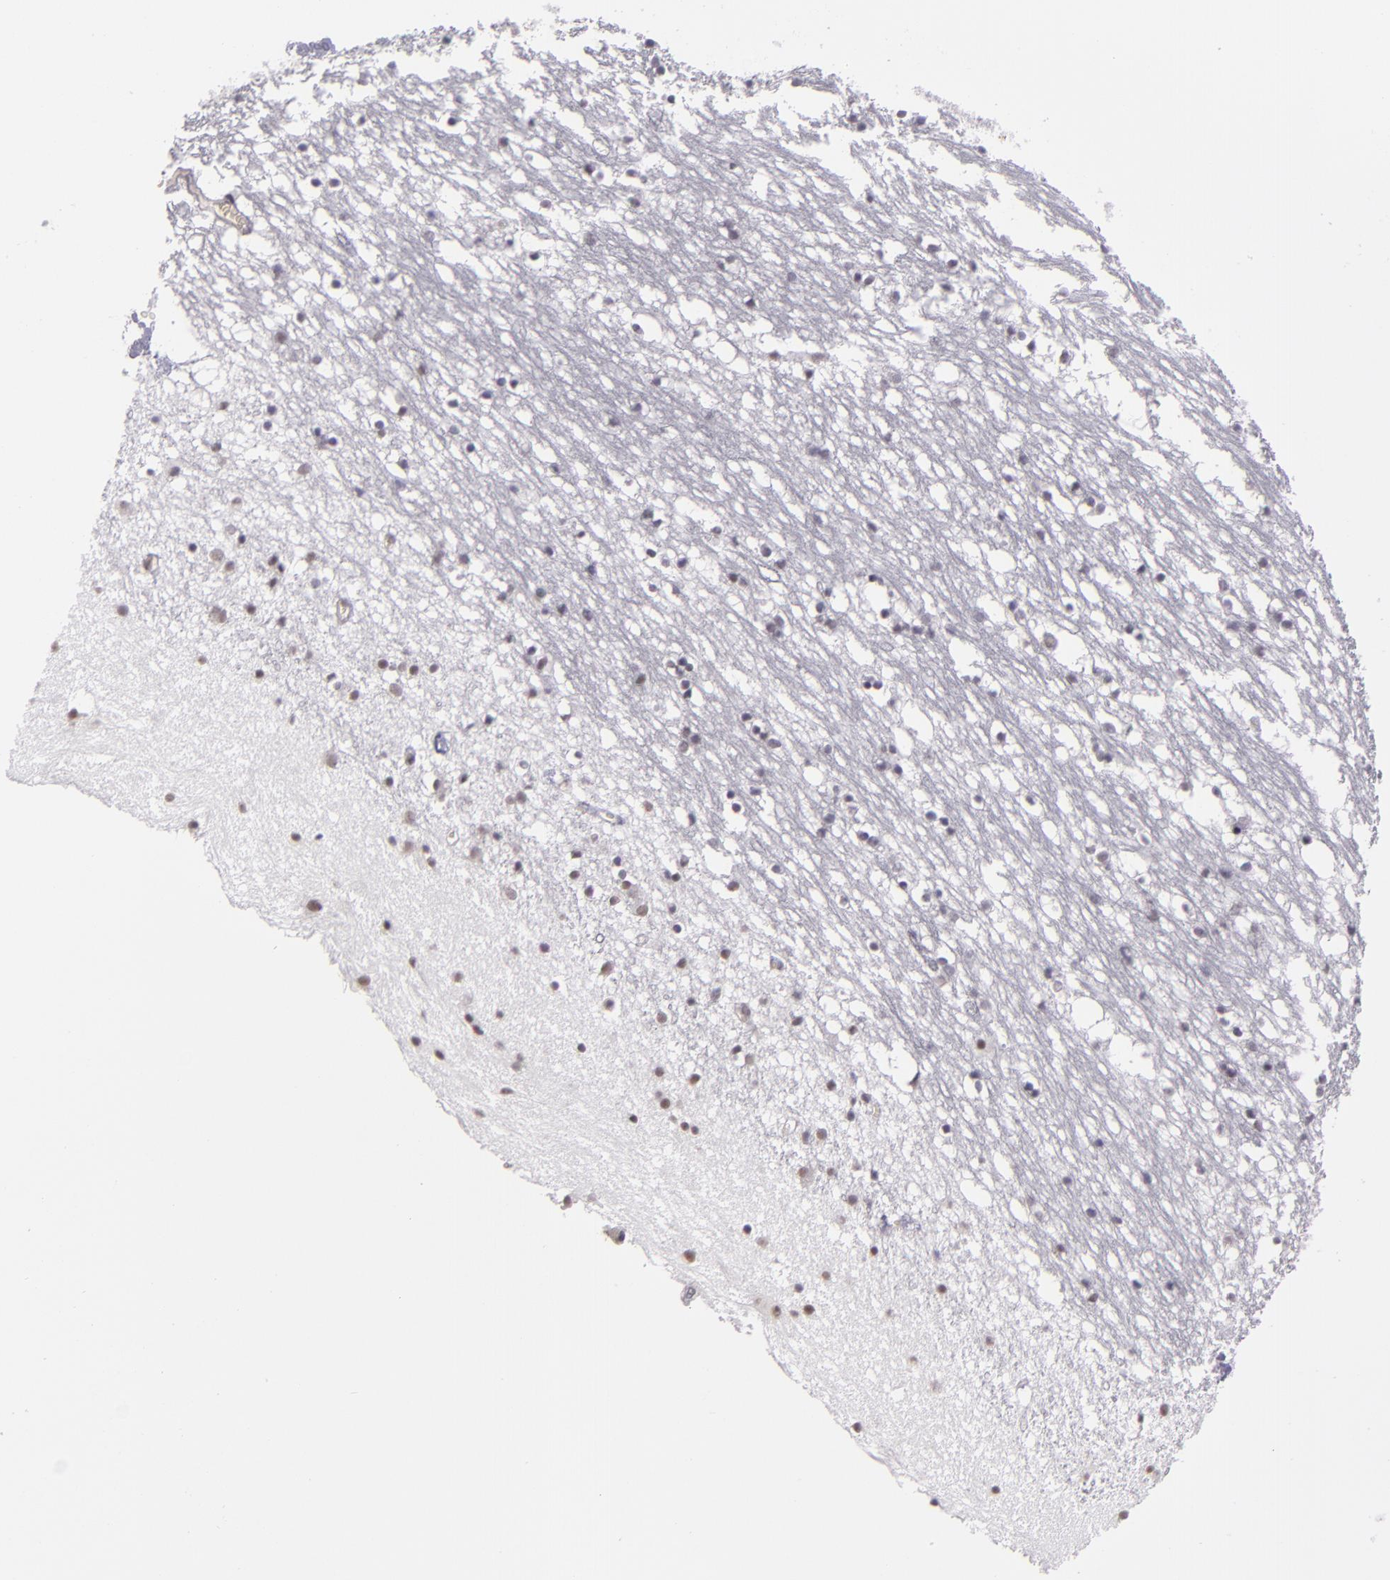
{"staining": {"intensity": "weak", "quantity": "<25%", "location": "nuclear"}, "tissue": "caudate", "cell_type": "Glial cells", "image_type": "normal", "snomed": [{"axis": "morphology", "description": "Normal tissue, NOS"}, {"axis": "topography", "description": "Lateral ventricle wall"}], "caption": "Immunohistochemical staining of unremarkable human caudate demonstrates no significant positivity in glial cells.", "gene": "ZNF205", "patient": {"sex": "male", "age": 45}}